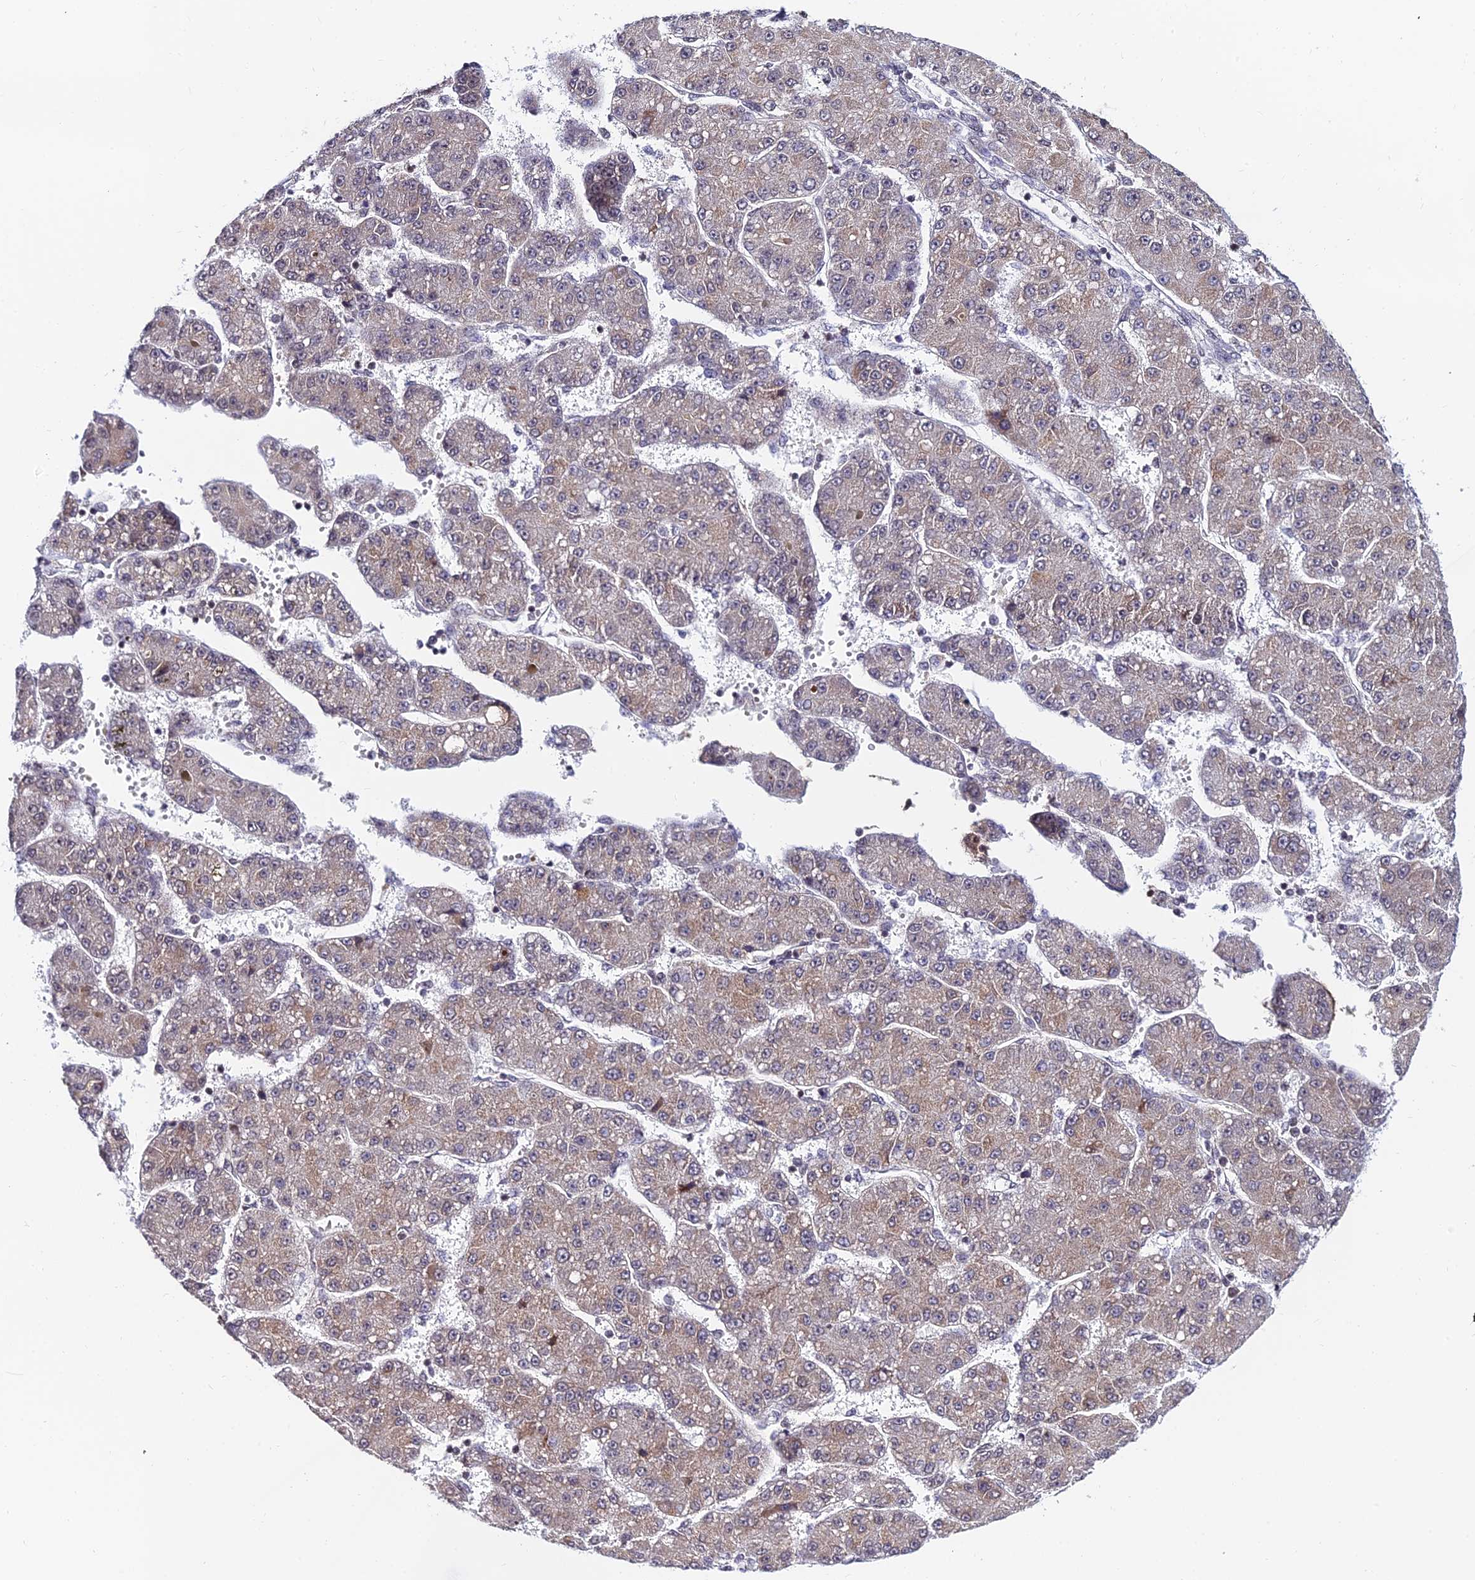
{"staining": {"intensity": "weak", "quantity": "25%-75%", "location": "cytoplasmic/membranous"}, "tissue": "liver cancer", "cell_type": "Tumor cells", "image_type": "cancer", "snomed": [{"axis": "morphology", "description": "Carcinoma, Hepatocellular, NOS"}, {"axis": "topography", "description": "Liver"}], "caption": "The photomicrograph demonstrates immunohistochemical staining of liver cancer (hepatocellular carcinoma). There is weak cytoplasmic/membranous positivity is identified in approximately 25%-75% of tumor cells.", "gene": "CDNF", "patient": {"sex": "male", "age": 67}}